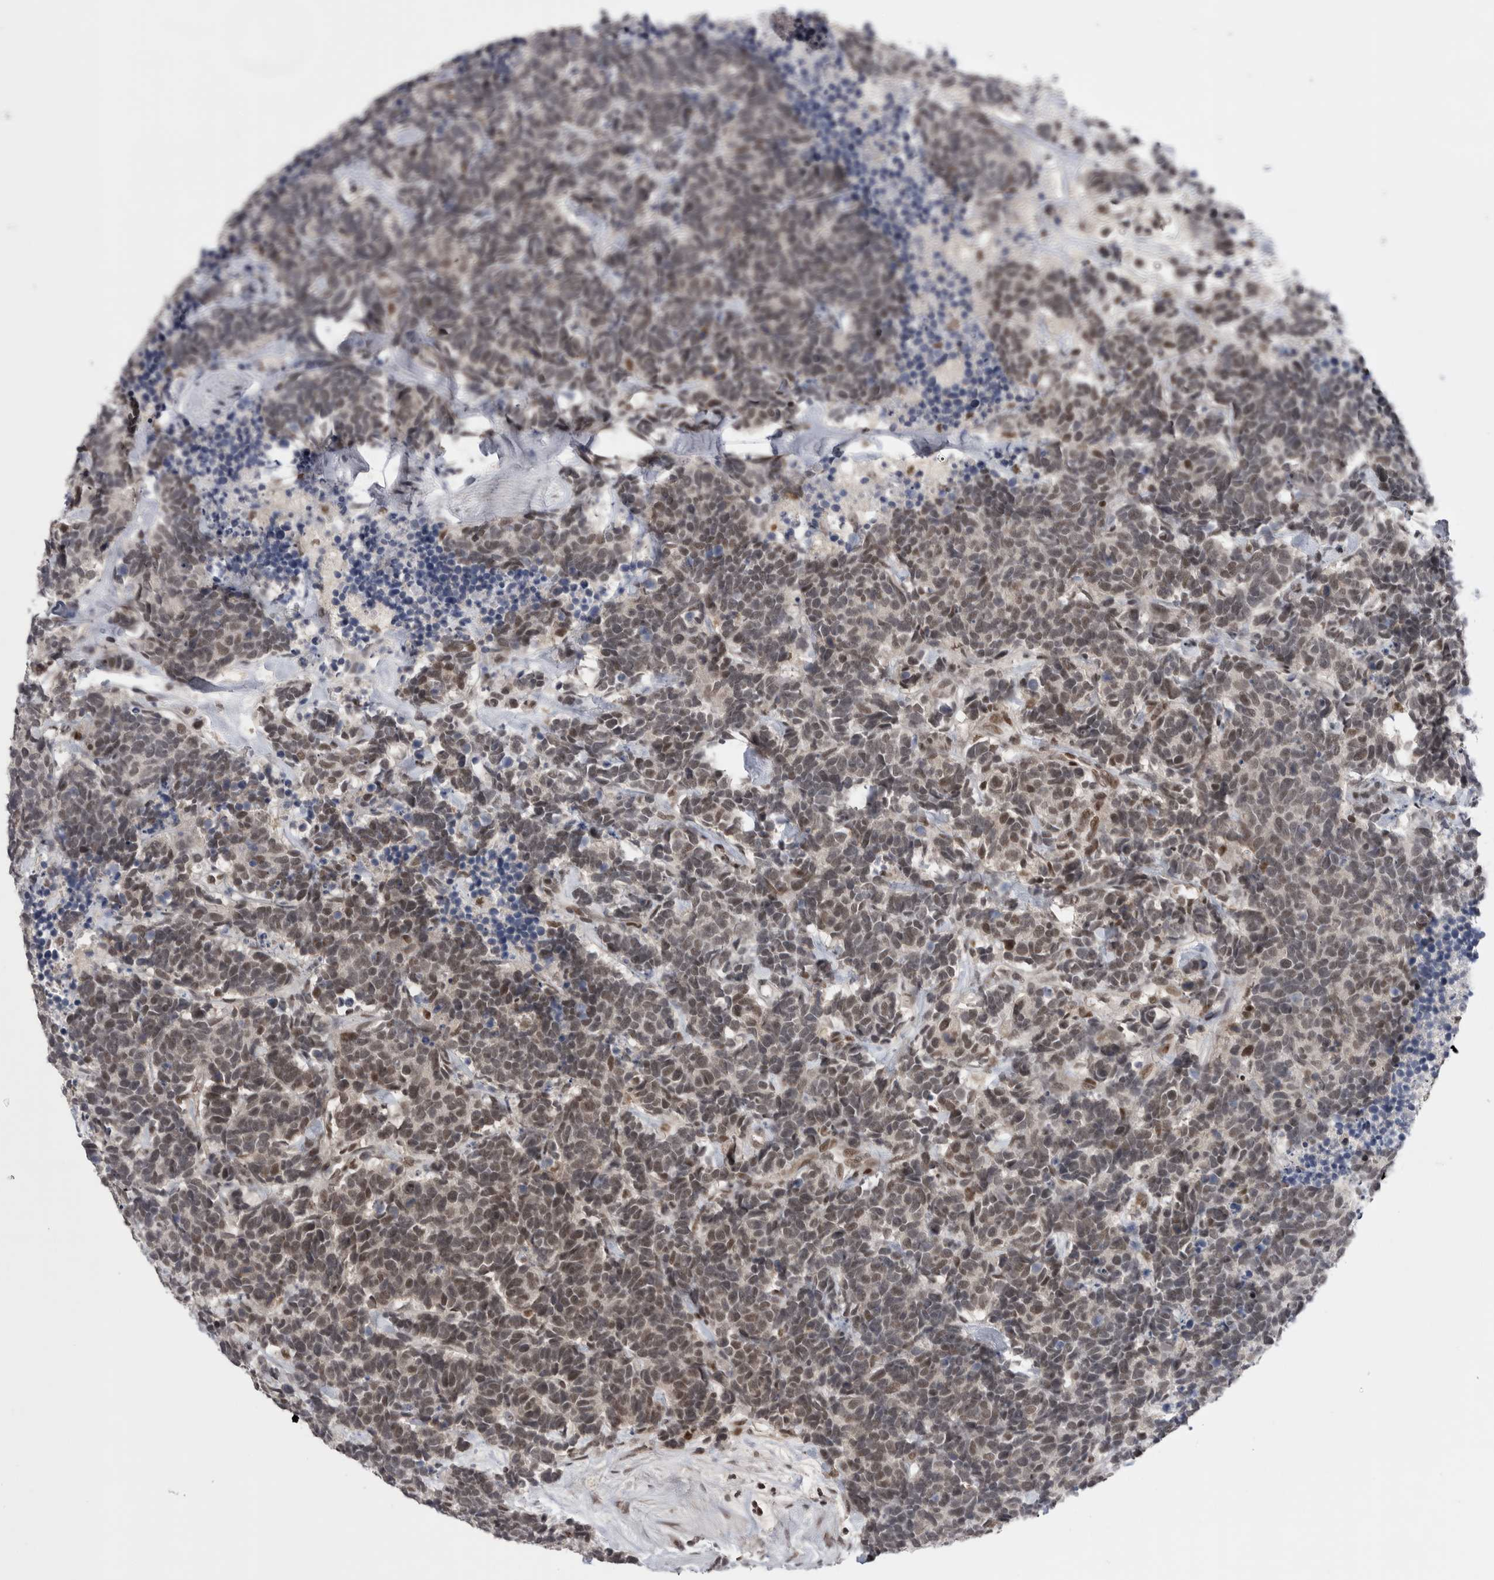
{"staining": {"intensity": "weak", "quantity": "25%-75%", "location": "nuclear"}, "tissue": "carcinoid", "cell_type": "Tumor cells", "image_type": "cancer", "snomed": [{"axis": "morphology", "description": "Carcinoma, NOS"}, {"axis": "morphology", "description": "Carcinoid, malignant, NOS"}, {"axis": "topography", "description": "Urinary bladder"}], "caption": "Carcinoma was stained to show a protein in brown. There is low levels of weak nuclear staining in approximately 25%-75% of tumor cells. (IHC, brightfield microscopy, high magnification).", "gene": "POU5F1", "patient": {"sex": "male", "age": 57}}